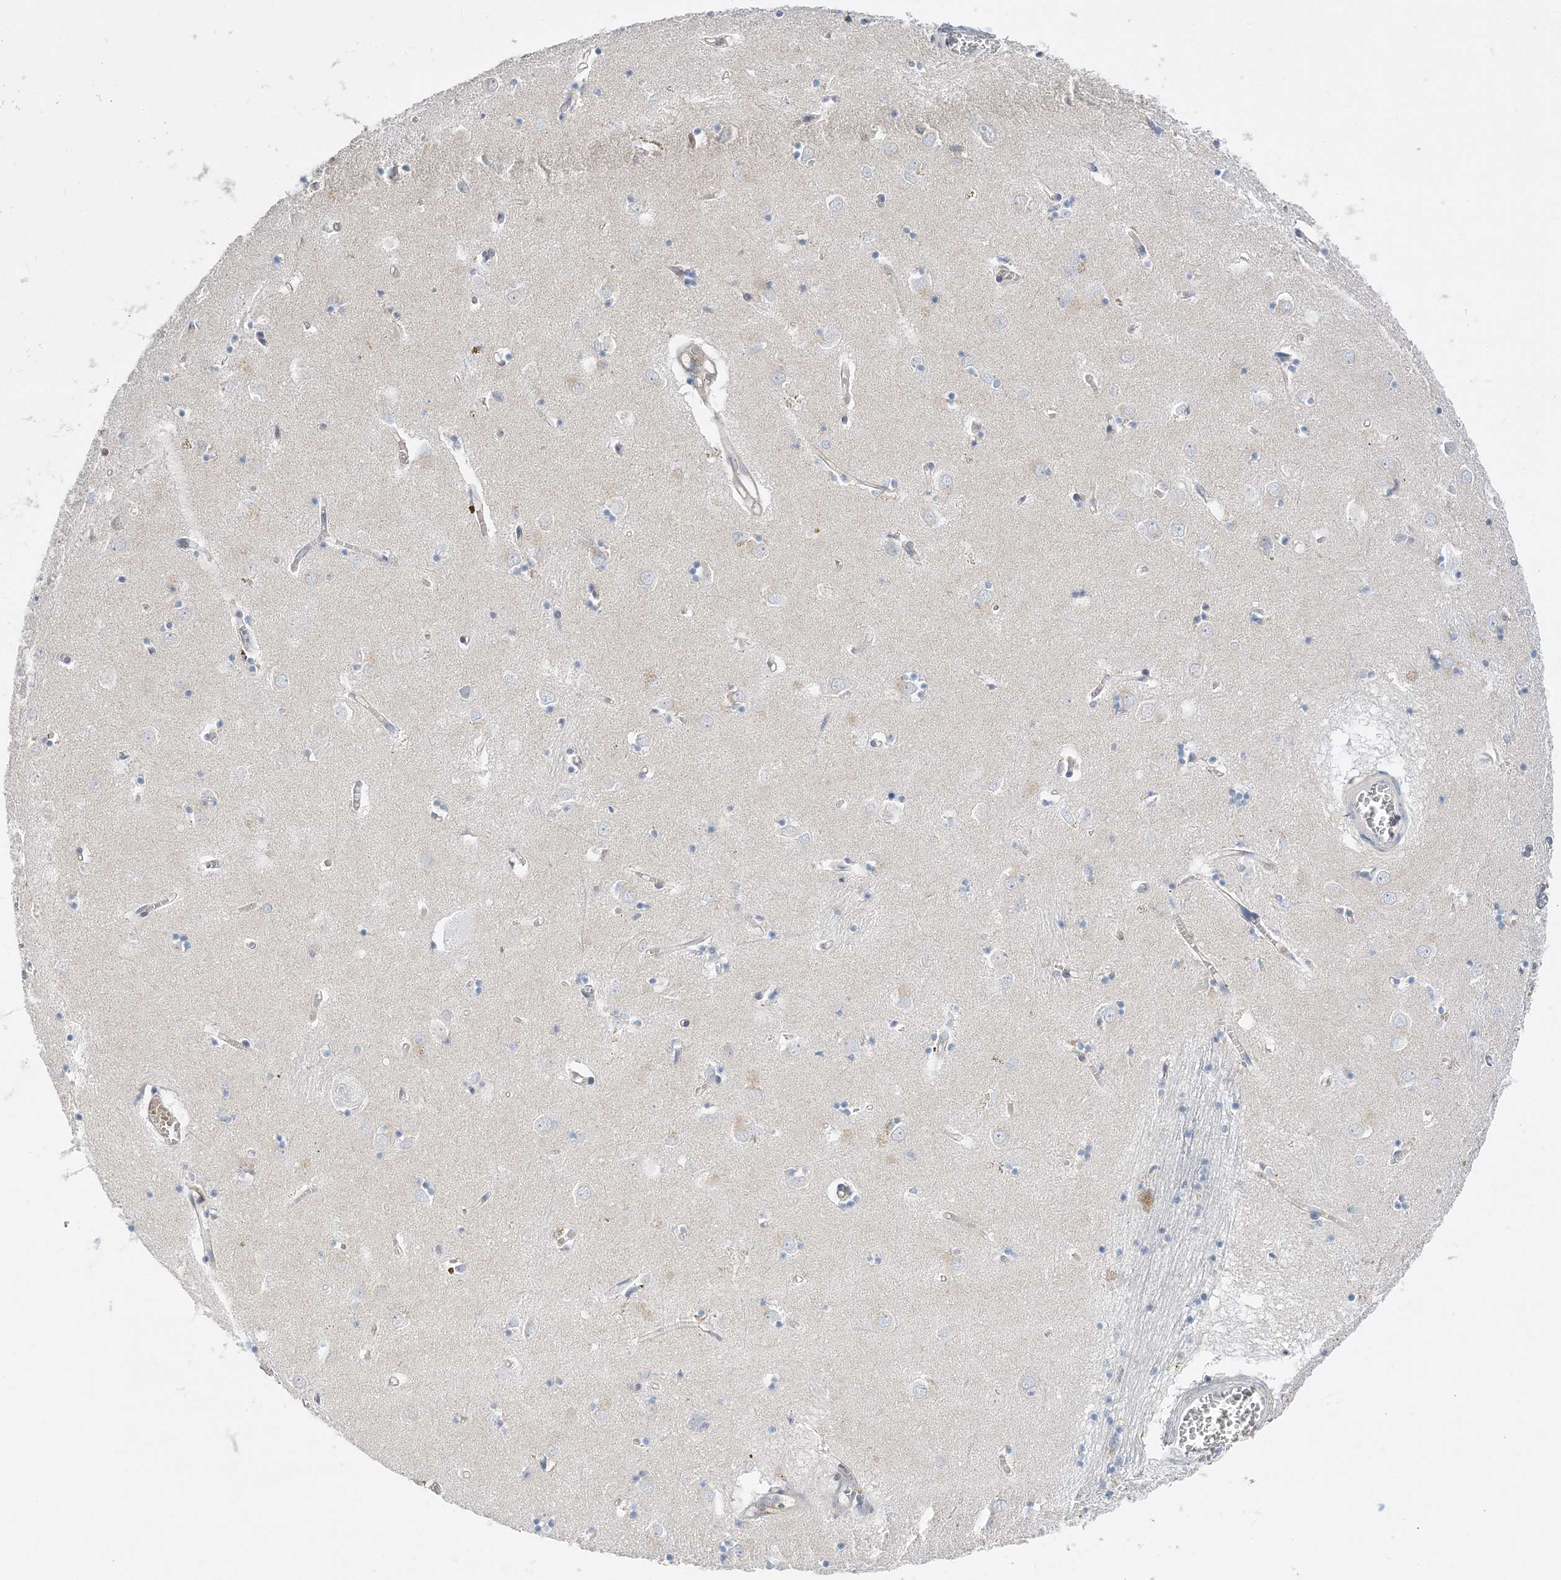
{"staining": {"intensity": "negative", "quantity": "none", "location": "none"}, "tissue": "caudate", "cell_type": "Glial cells", "image_type": "normal", "snomed": [{"axis": "morphology", "description": "Normal tissue, NOS"}, {"axis": "topography", "description": "Lateral ventricle wall"}], "caption": "DAB (3,3'-diaminobenzidine) immunohistochemical staining of benign caudate displays no significant expression in glial cells. The staining was performed using DAB (3,3'-diaminobenzidine) to visualize the protein expression in brown, while the nuclei were stained in blue with hematoxylin (Magnification: 20x).", "gene": "FAM114A2", "patient": {"sex": "male", "age": 70}}